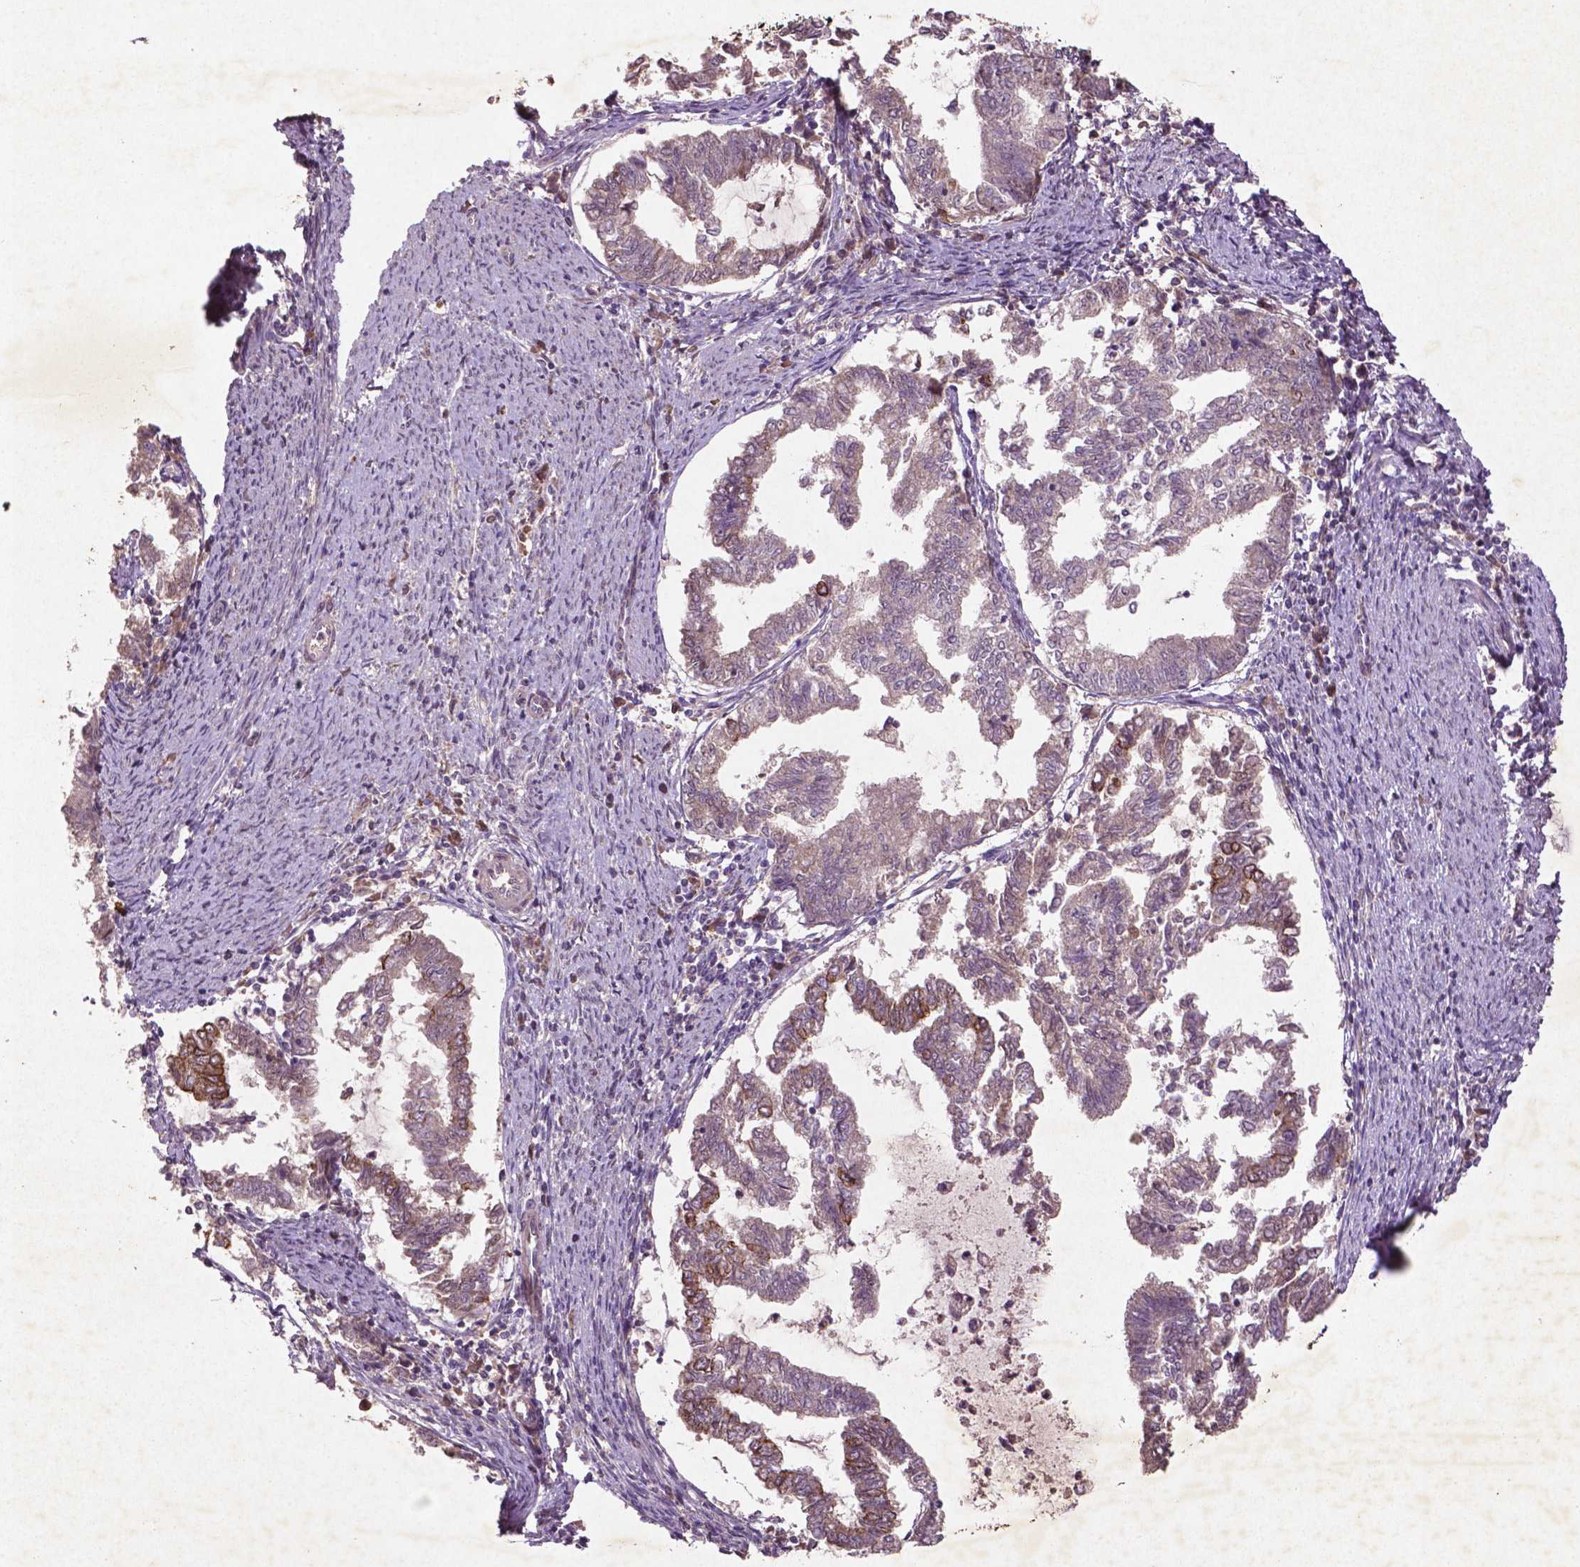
{"staining": {"intensity": "moderate", "quantity": "<25%", "location": "cytoplasmic/membranous"}, "tissue": "endometrial cancer", "cell_type": "Tumor cells", "image_type": "cancer", "snomed": [{"axis": "morphology", "description": "Adenocarcinoma, NOS"}, {"axis": "topography", "description": "Endometrium"}], "caption": "Human endometrial cancer stained with a brown dye demonstrates moderate cytoplasmic/membranous positive staining in approximately <25% of tumor cells.", "gene": "COQ2", "patient": {"sex": "female", "age": 79}}